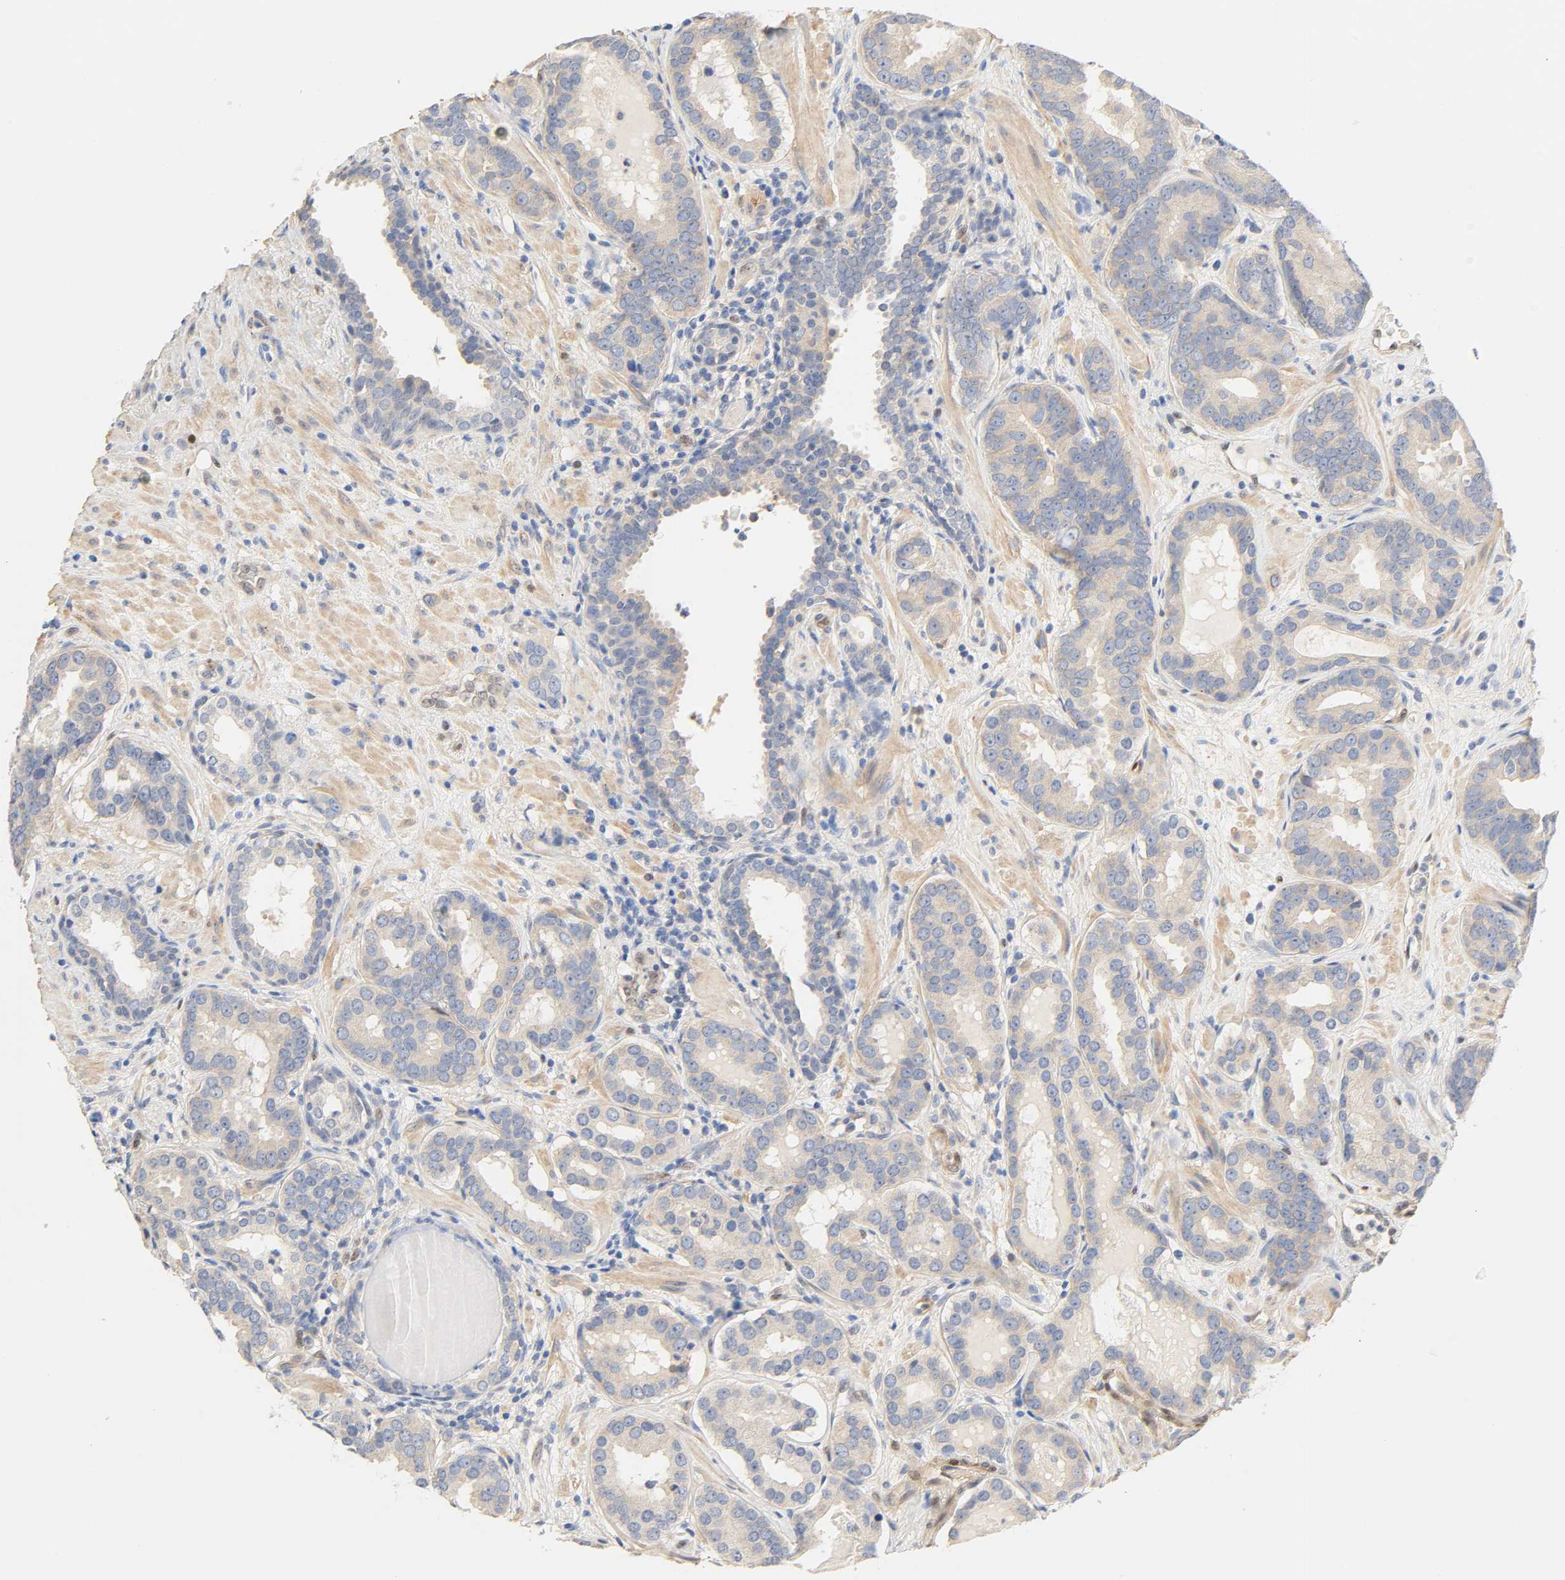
{"staining": {"intensity": "negative", "quantity": "none", "location": "none"}, "tissue": "prostate cancer", "cell_type": "Tumor cells", "image_type": "cancer", "snomed": [{"axis": "morphology", "description": "Adenocarcinoma, Low grade"}, {"axis": "topography", "description": "Prostate"}], "caption": "High magnification brightfield microscopy of prostate cancer (low-grade adenocarcinoma) stained with DAB (brown) and counterstained with hematoxylin (blue): tumor cells show no significant expression.", "gene": "BORCS8-MEF2B", "patient": {"sex": "male", "age": 59}}